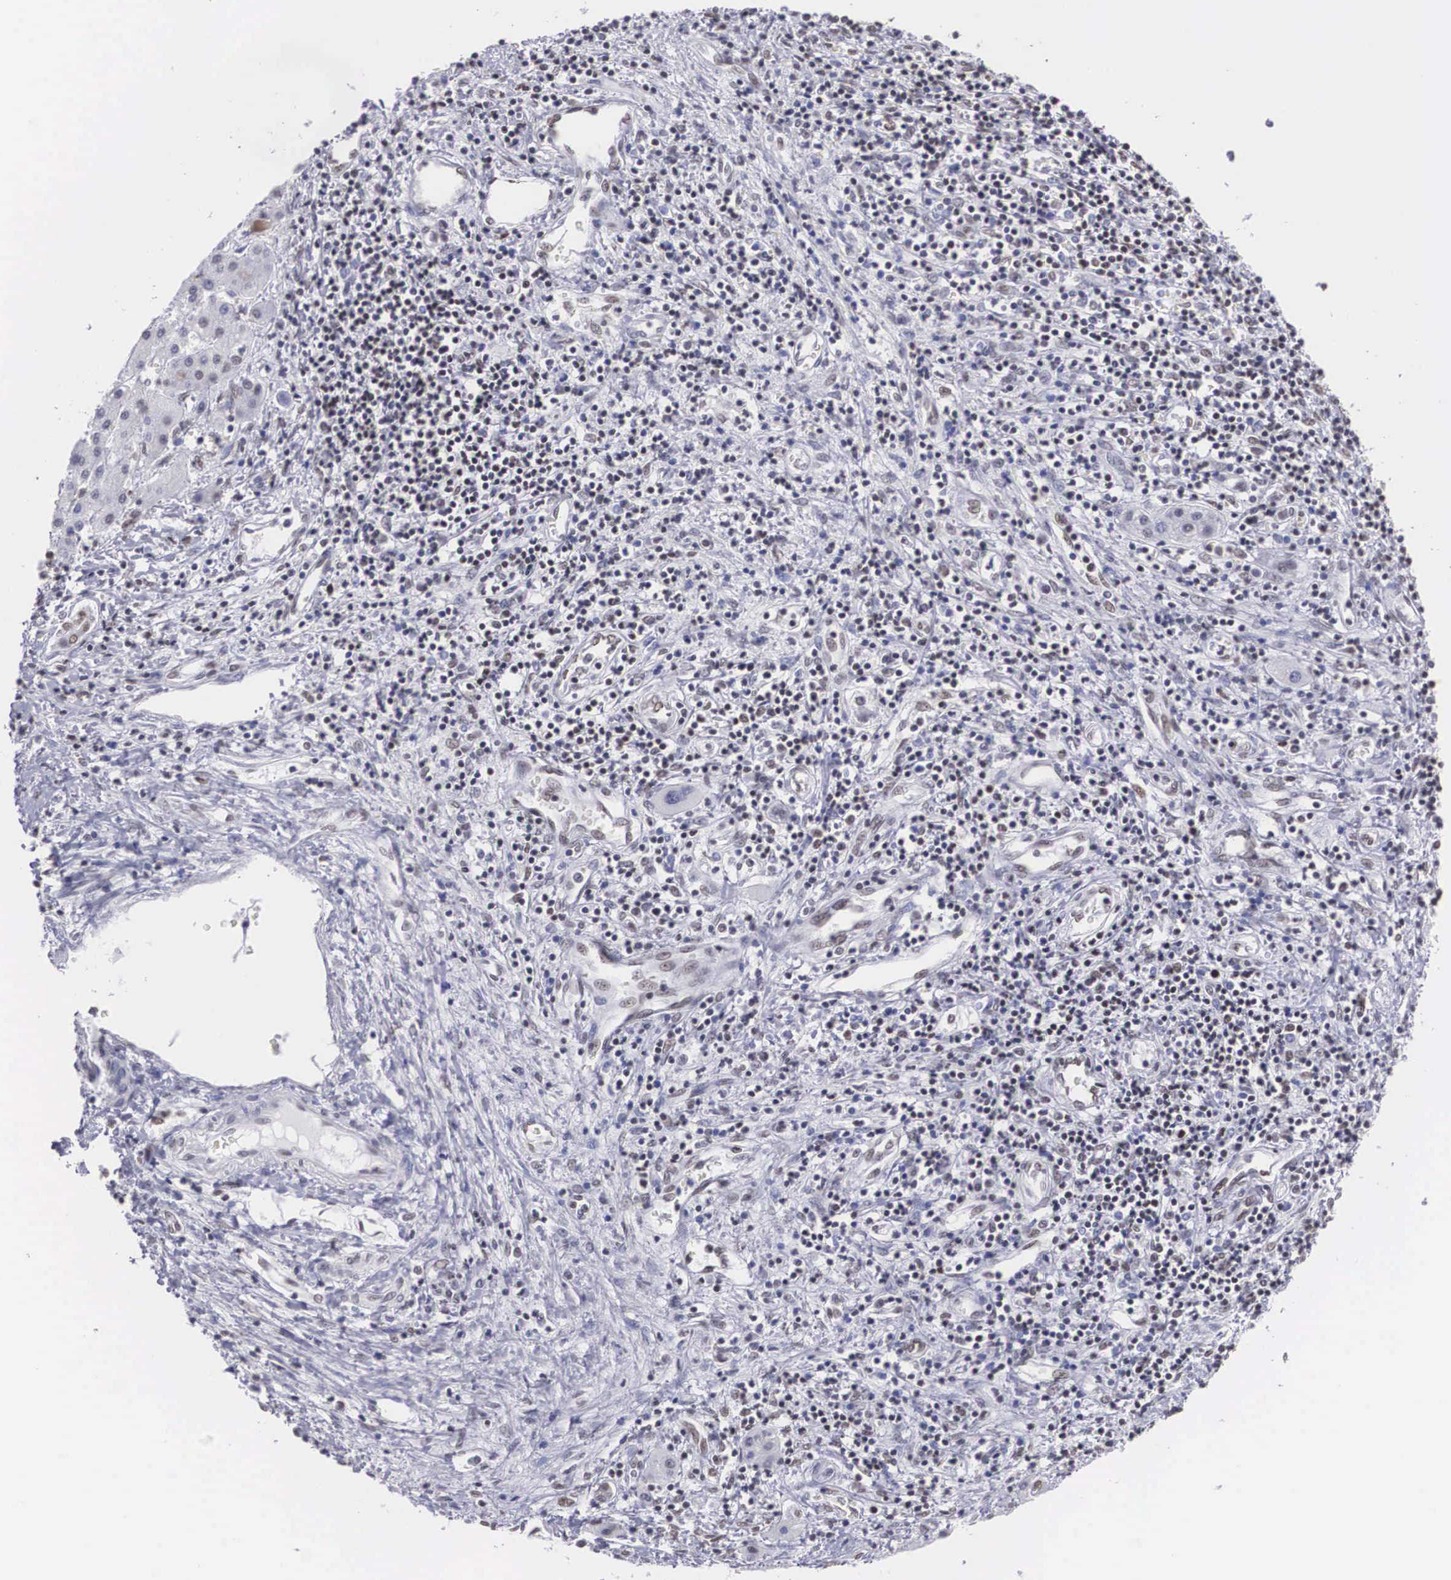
{"staining": {"intensity": "weak", "quantity": "<25%", "location": "nuclear"}, "tissue": "liver cancer", "cell_type": "Tumor cells", "image_type": "cancer", "snomed": [{"axis": "morphology", "description": "Carcinoma, Hepatocellular, NOS"}, {"axis": "topography", "description": "Liver"}], "caption": "Micrograph shows no significant protein positivity in tumor cells of liver hepatocellular carcinoma.", "gene": "CSTF2", "patient": {"sex": "male", "age": 24}}